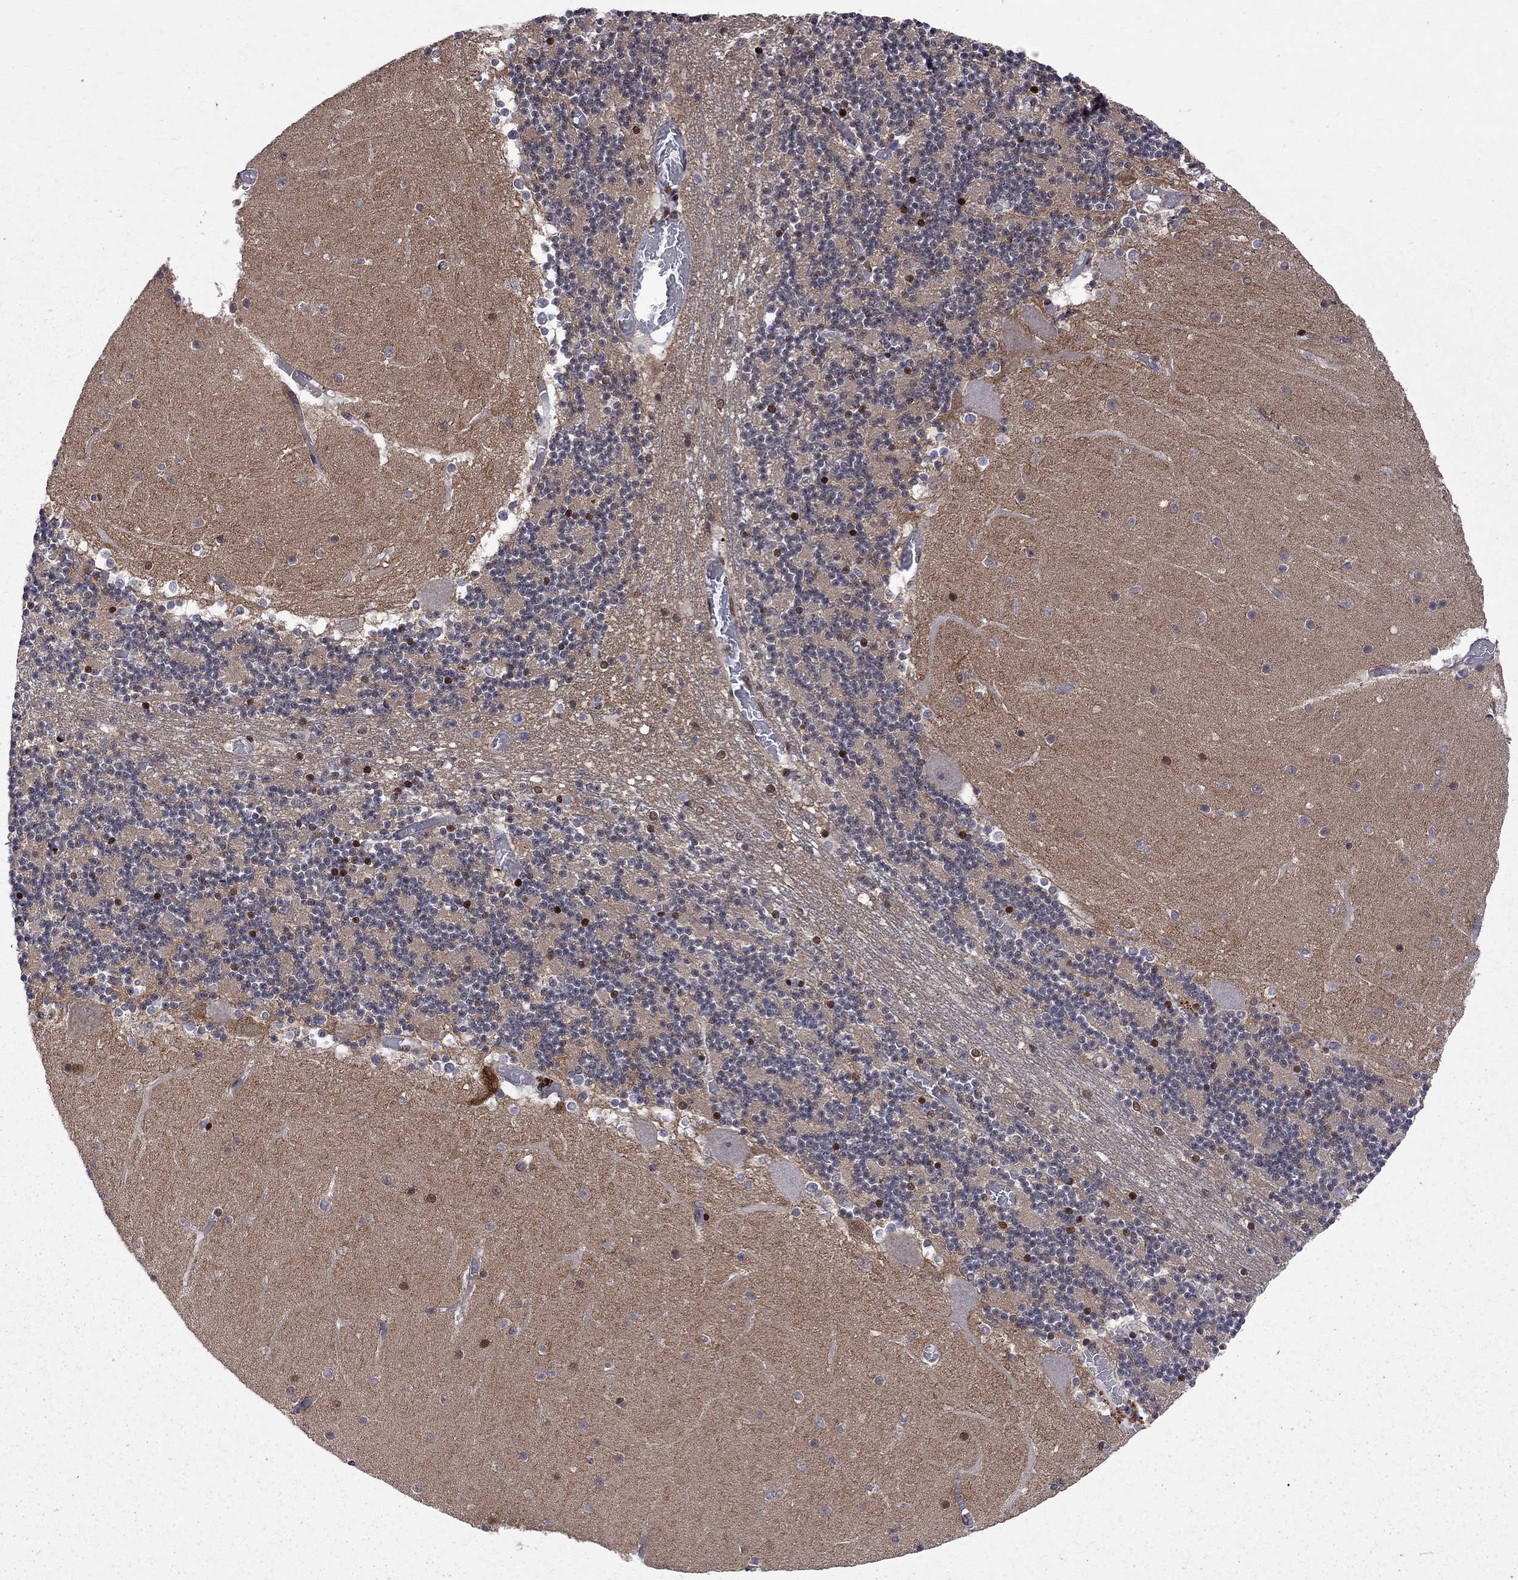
{"staining": {"intensity": "strong", "quantity": "<25%", "location": "nuclear"}, "tissue": "cerebellum", "cell_type": "Cells in granular layer", "image_type": "normal", "snomed": [{"axis": "morphology", "description": "Normal tissue, NOS"}, {"axis": "topography", "description": "Cerebellum"}], "caption": "Strong nuclear staining for a protein is present in about <25% of cells in granular layer of benign cerebellum using immunohistochemistry.", "gene": "SAP30L", "patient": {"sex": "female", "age": 28}}